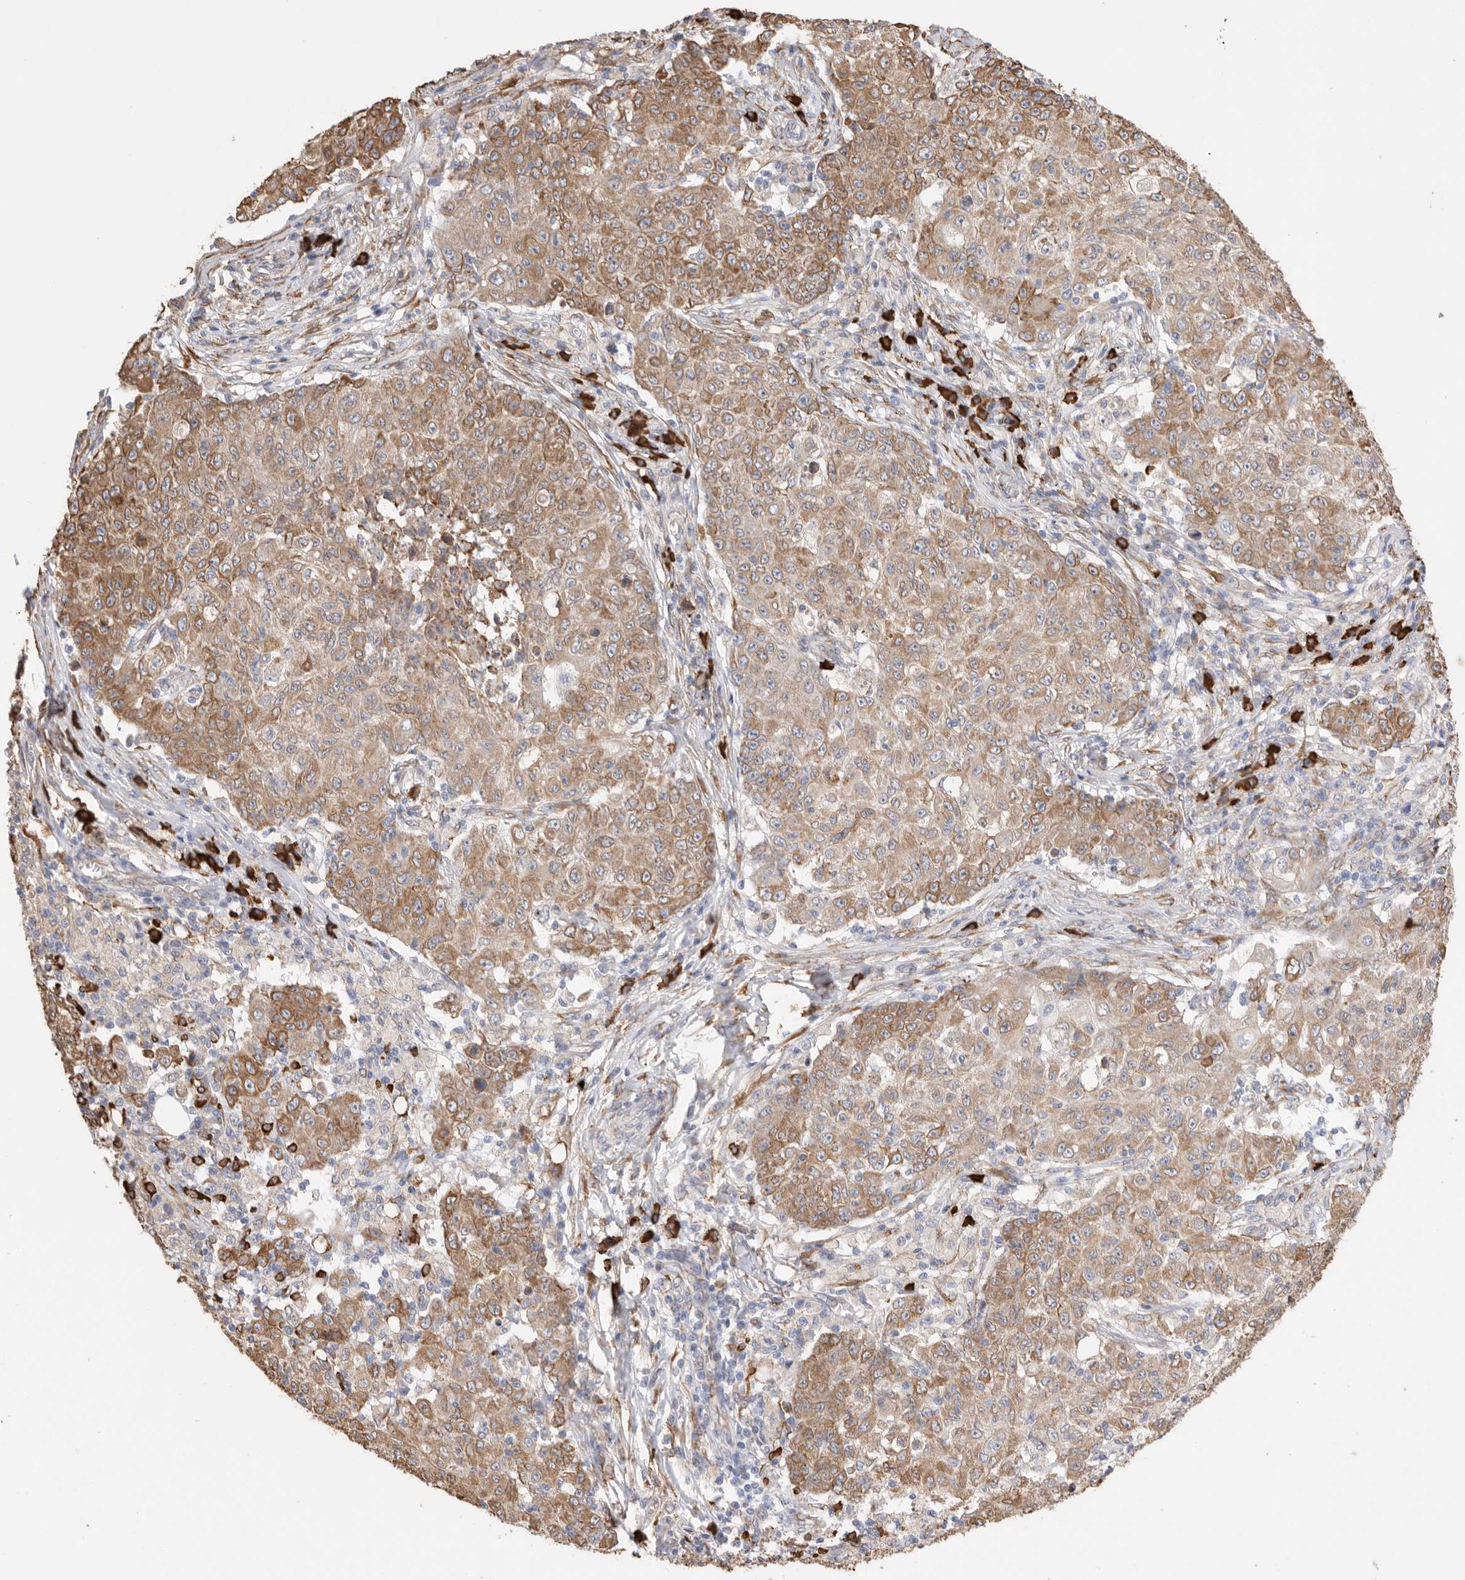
{"staining": {"intensity": "moderate", "quantity": ">75%", "location": "cytoplasmic/membranous"}, "tissue": "ovarian cancer", "cell_type": "Tumor cells", "image_type": "cancer", "snomed": [{"axis": "morphology", "description": "Carcinoma, endometroid"}, {"axis": "topography", "description": "Ovary"}], "caption": "Ovarian cancer (endometroid carcinoma) tissue displays moderate cytoplasmic/membranous expression in approximately >75% of tumor cells, visualized by immunohistochemistry. Ihc stains the protein of interest in brown and the nuclei are stained blue.", "gene": "BLOC1S5", "patient": {"sex": "female", "age": 42}}